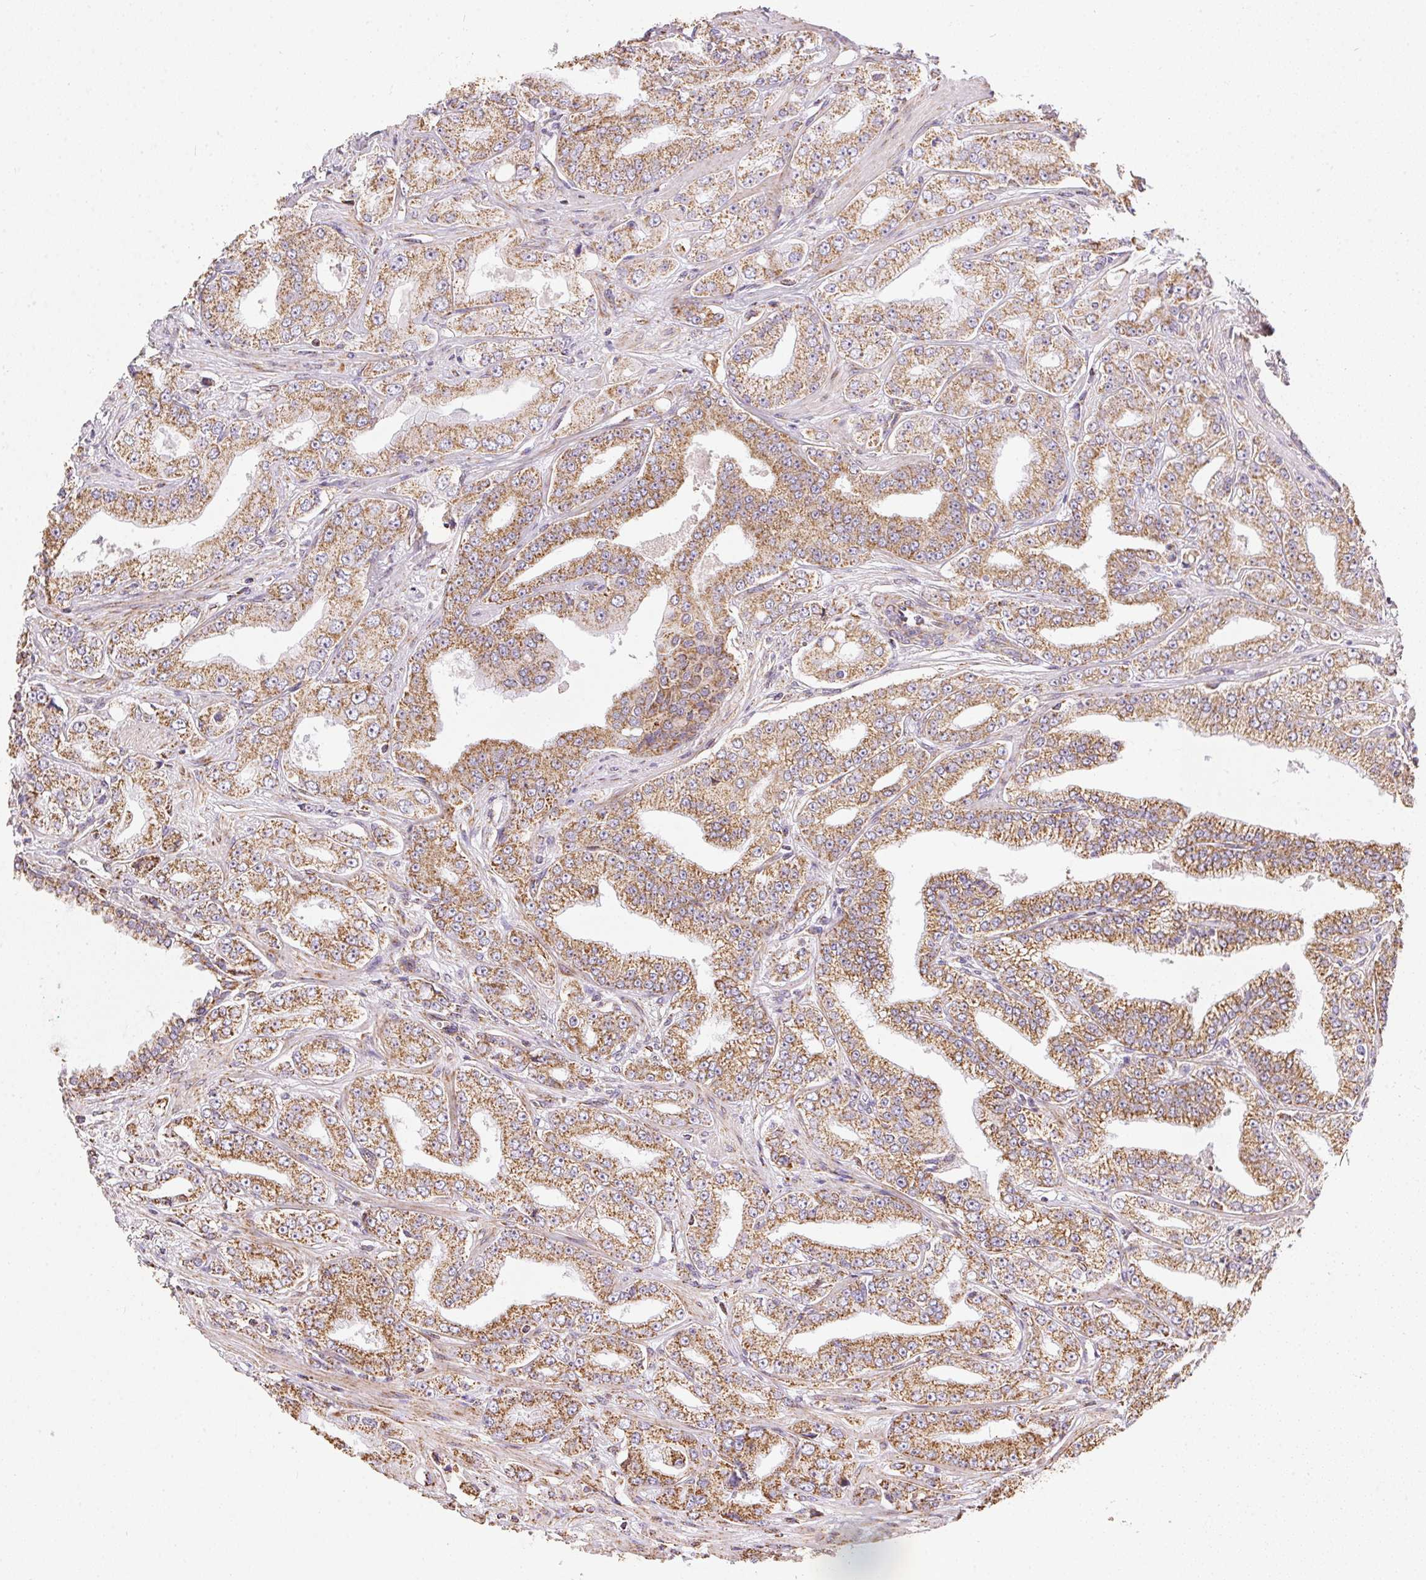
{"staining": {"intensity": "moderate", "quantity": ">75%", "location": "cytoplasmic/membranous"}, "tissue": "prostate cancer", "cell_type": "Tumor cells", "image_type": "cancer", "snomed": [{"axis": "morphology", "description": "Adenocarcinoma, Low grade"}, {"axis": "topography", "description": "Prostate"}], "caption": "High-magnification brightfield microscopy of prostate adenocarcinoma (low-grade) stained with DAB (brown) and counterstained with hematoxylin (blue). tumor cells exhibit moderate cytoplasmic/membranous positivity is appreciated in approximately>75% of cells.", "gene": "MAPK11", "patient": {"sex": "male", "age": 60}}